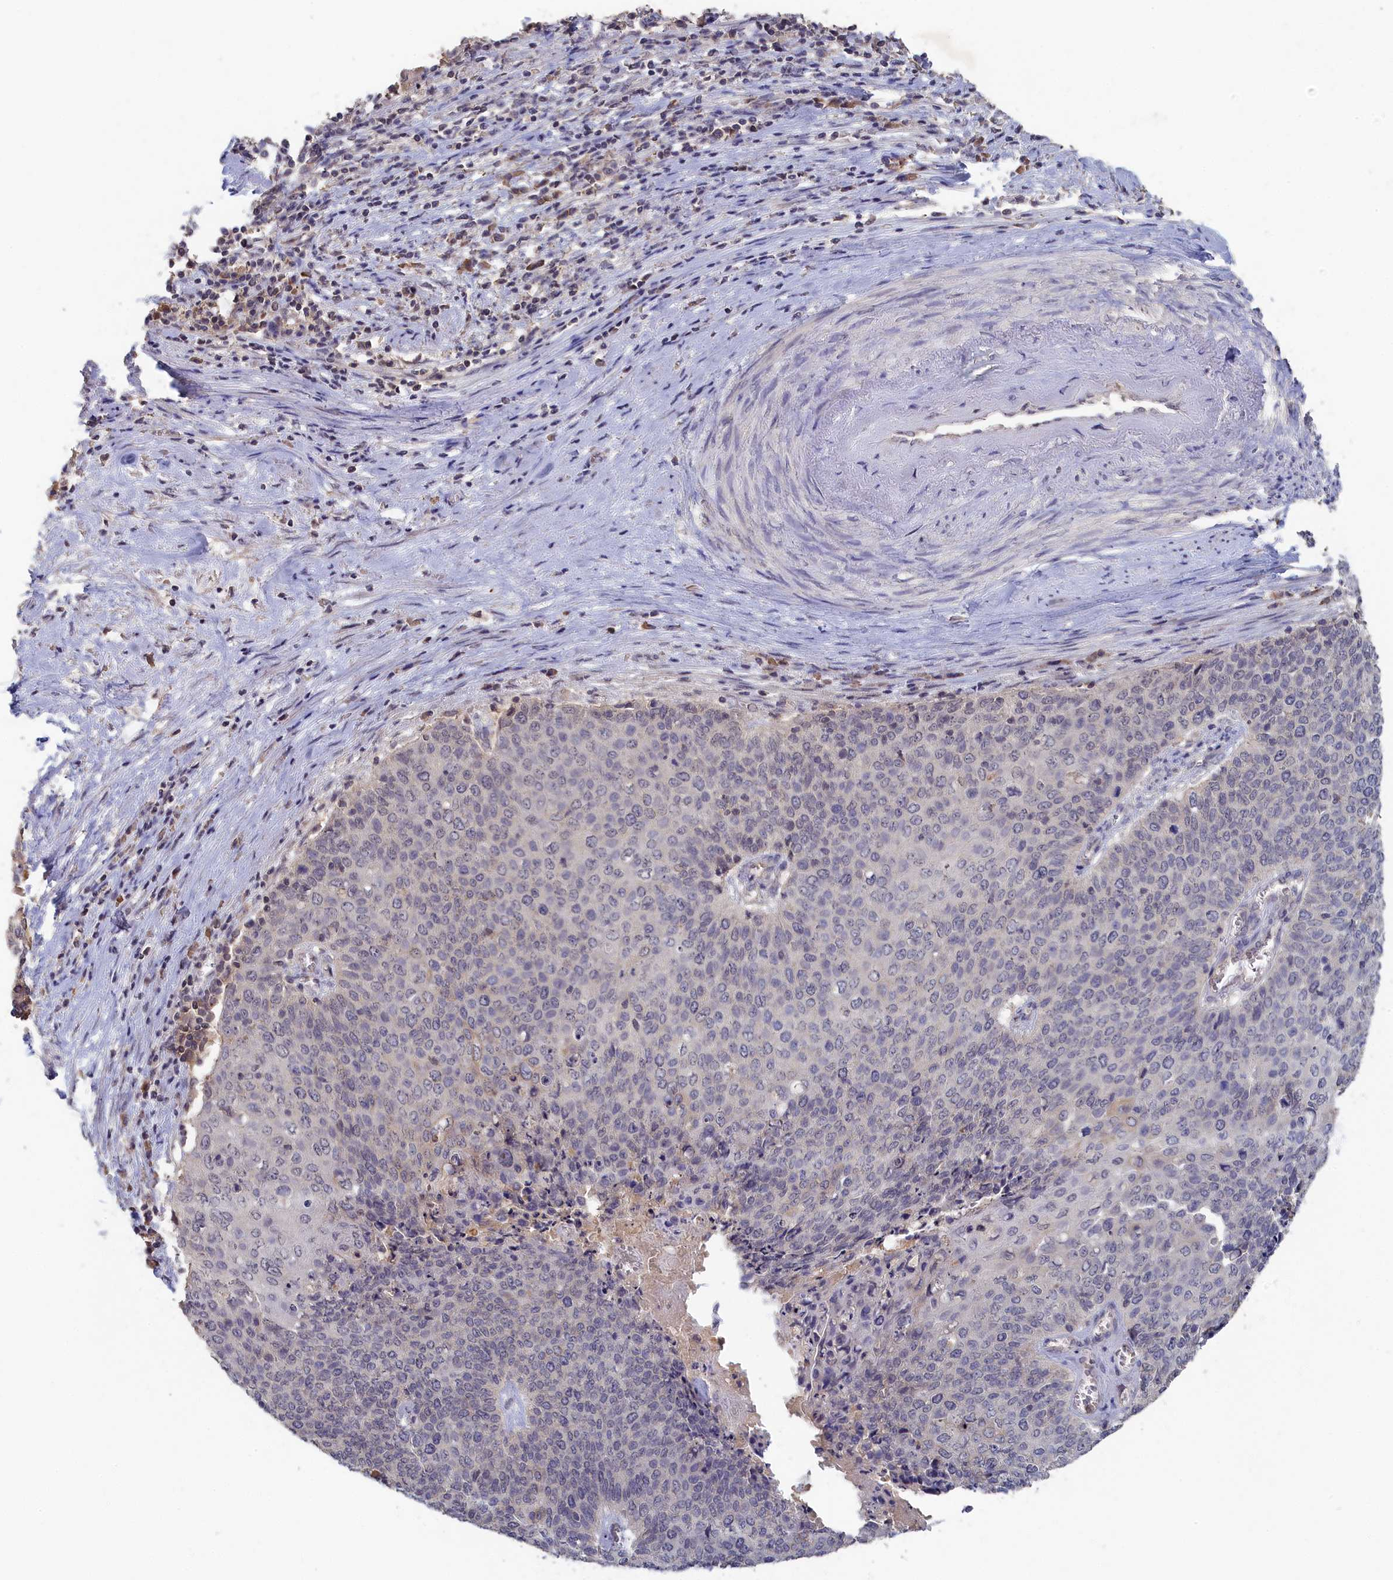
{"staining": {"intensity": "negative", "quantity": "none", "location": "none"}, "tissue": "cervical cancer", "cell_type": "Tumor cells", "image_type": "cancer", "snomed": [{"axis": "morphology", "description": "Squamous cell carcinoma, NOS"}, {"axis": "topography", "description": "Cervix"}], "caption": "Cervical cancer (squamous cell carcinoma) stained for a protein using IHC shows no positivity tumor cells.", "gene": "CELF5", "patient": {"sex": "female", "age": 39}}